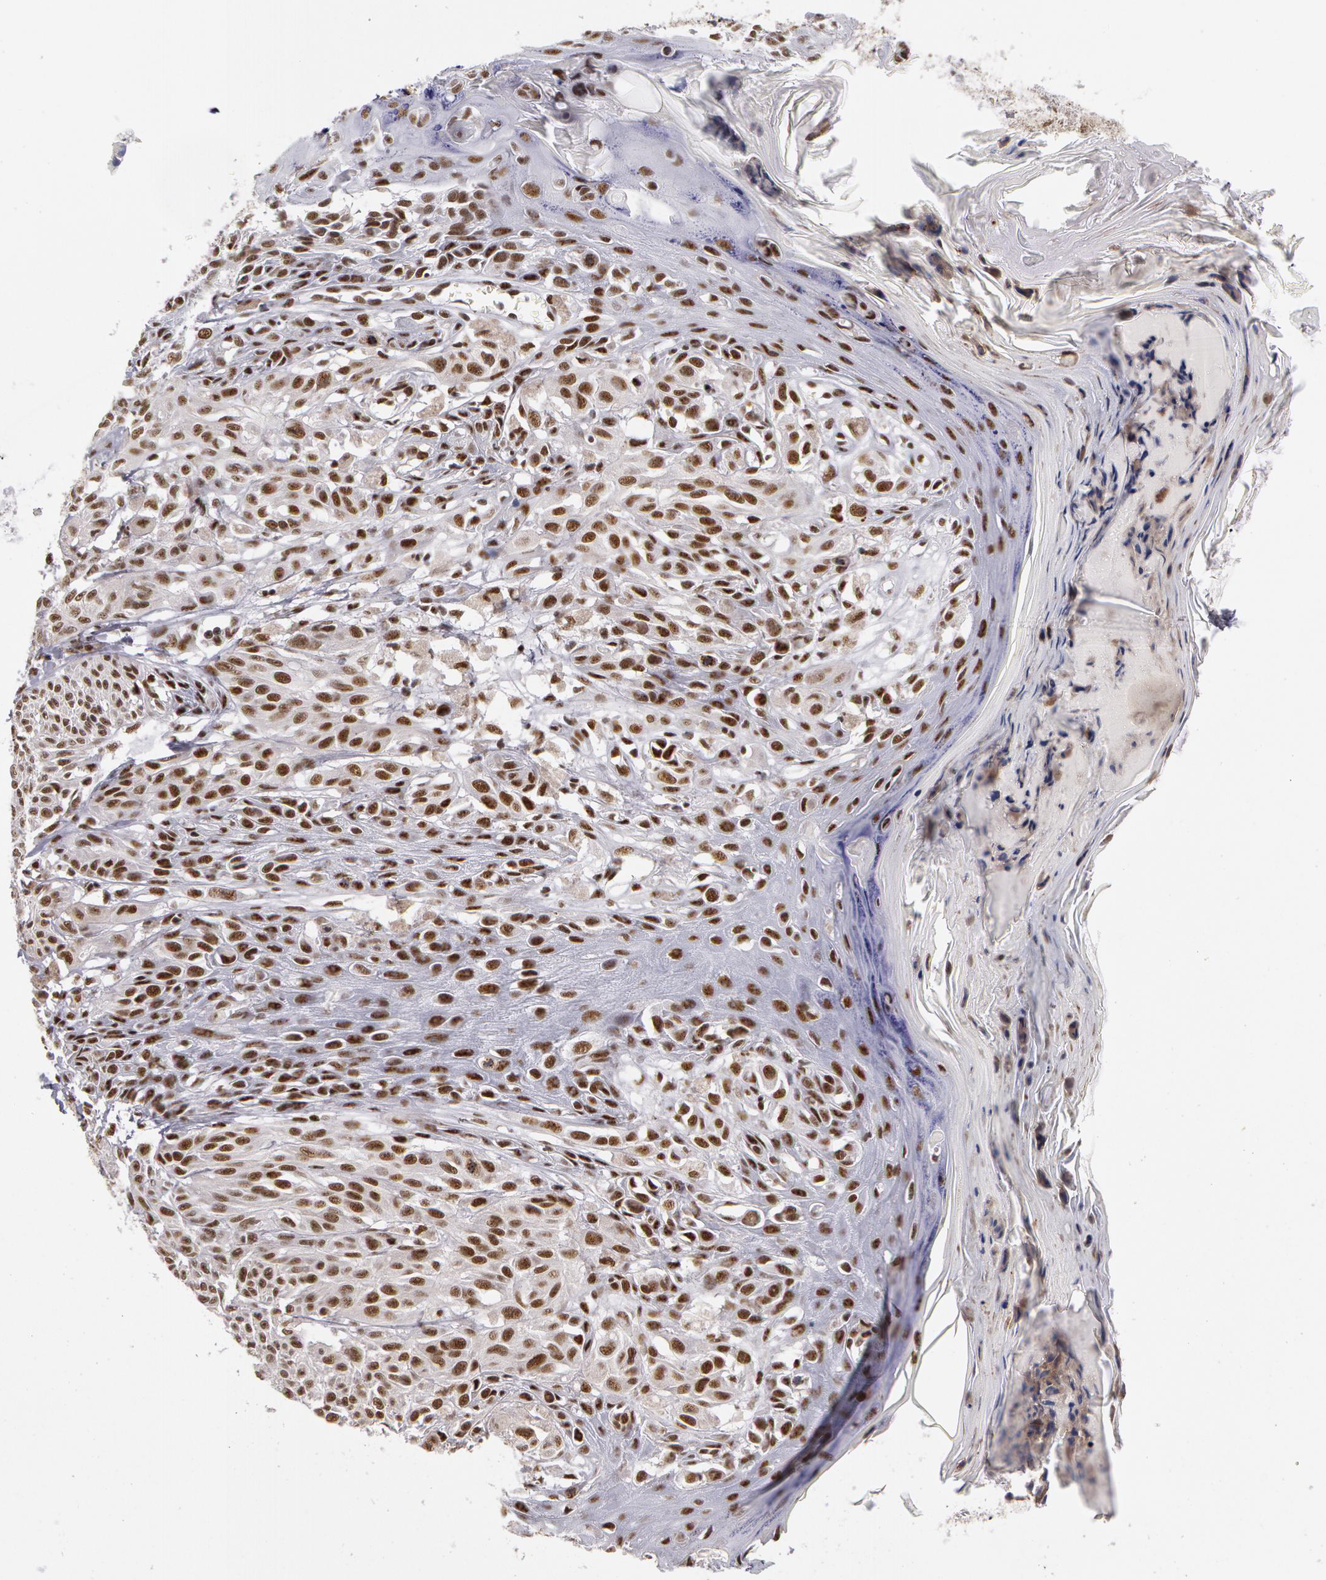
{"staining": {"intensity": "moderate", "quantity": ">75%", "location": "nuclear"}, "tissue": "melanoma", "cell_type": "Tumor cells", "image_type": "cancer", "snomed": [{"axis": "morphology", "description": "Malignant melanoma, NOS"}, {"axis": "topography", "description": "Skin"}], "caption": "Immunohistochemistry staining of malignant melanoma, which shows medium levels of moderate nuclear positivity in approximately >75% of tumor cells indicating moderate nuclear protein staining. The staining was performed using DAB (3,3'-diaminobenzidine) (brown) for protein detection and nuclei were counterstained in hematoxylin (blue).", "gene": "PNN", "patient": {"sex": "female", "age": 77}}